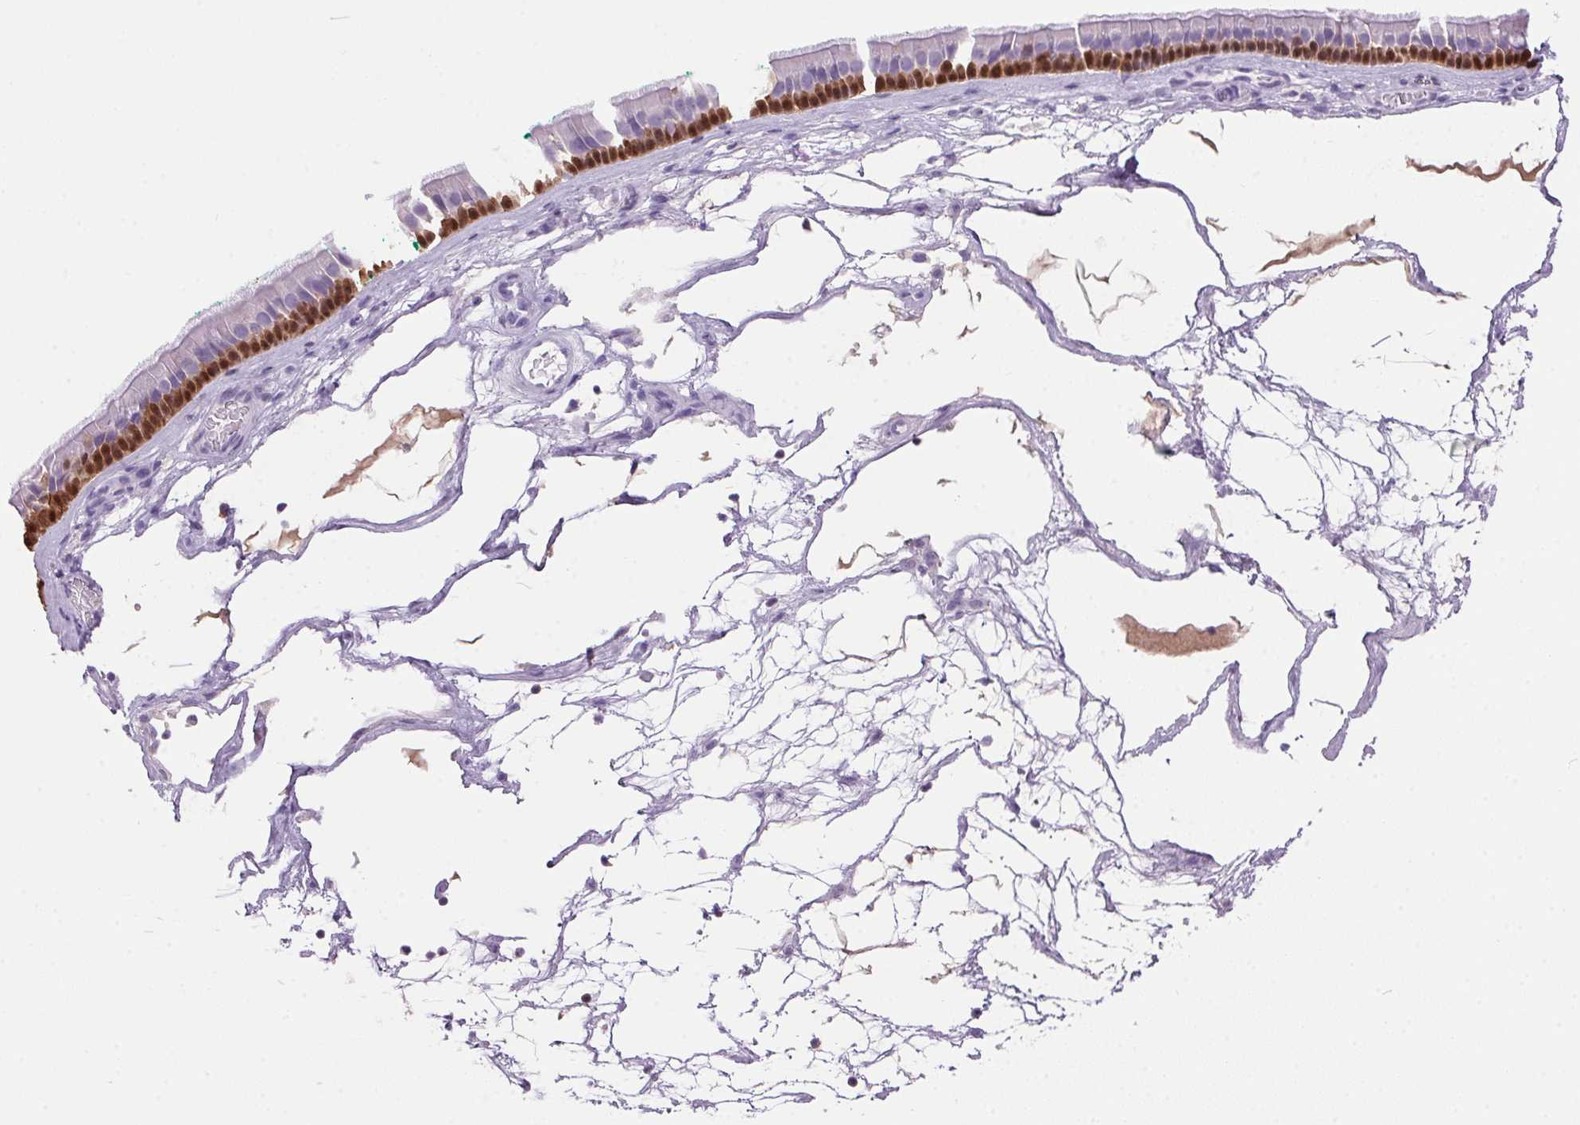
{"staining": {"intensity": "strong", "quantity": "25%-75%", "location": "cytoplasmic/membranous,nuclear"}, "tissue": "nasopharynx", "cell_type": "Respiratory epithelial cells", "image_type": "normal", "snomed": [{"axis": "morphology", "description": "Normal tissue, NOS"}, {"axis": "topography", "description": "Nasopharynx"}], "caption": "Protein expression by immunohistochemistry (IHC) exhibits strong cytoplasmic/membranous,nuclear staining in about 25%-75% of respiratory epithelial cells in normal nasopharynx.", "gene": "S100A2", "patient": {"sex": "male", "age": 68}}